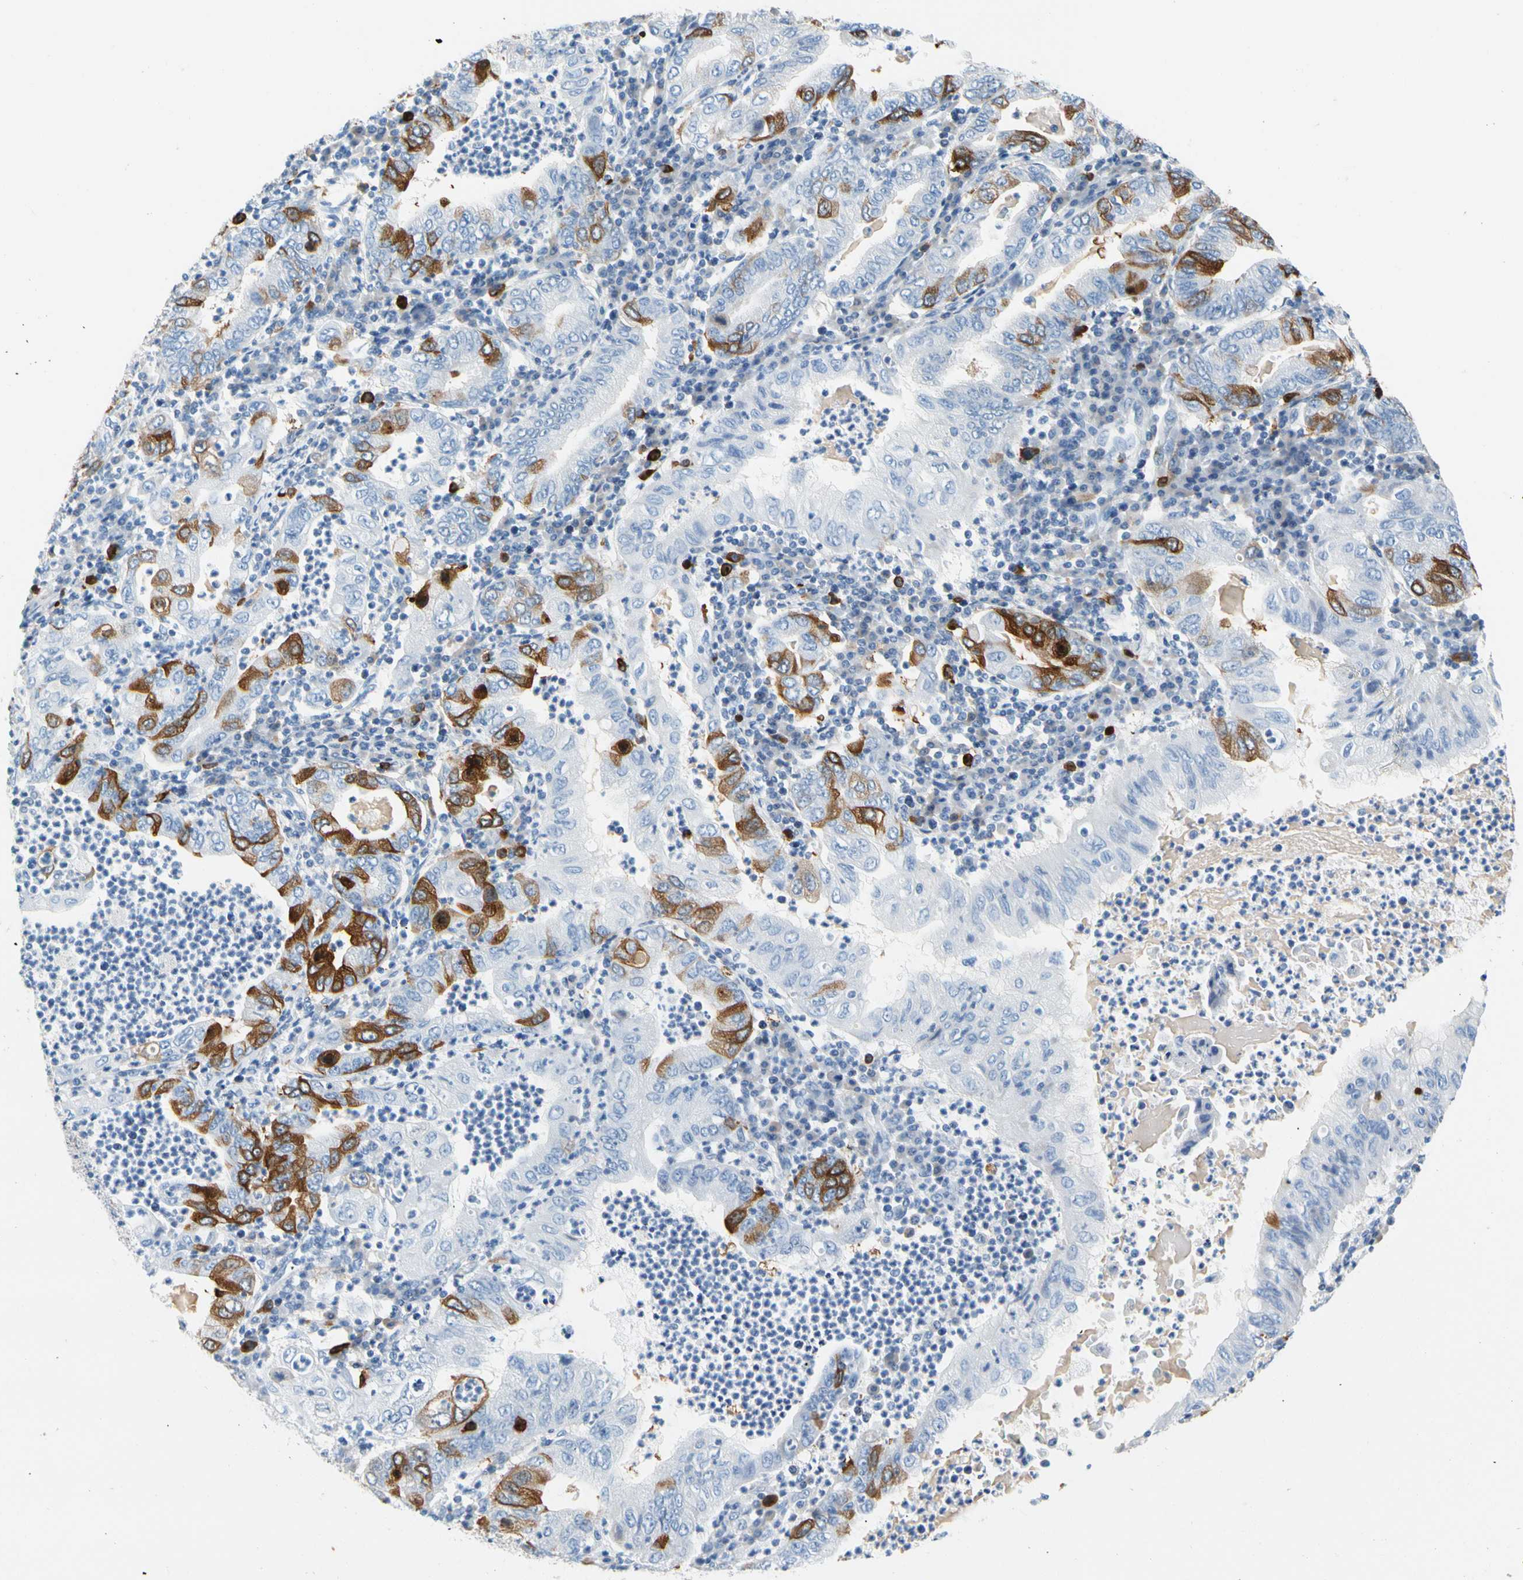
{"staining": {"intensity": "moderate", "quantity": "25%-75%", "location": "cytoplasmic/membranous"}, "tissue": "stomach cancer", "cell_type": "Tumor cells", "image_type": "cancer", "snomed": [{"axis": "morphology", "description": "Normal tissue, NOS"}, {"axis": "morphology", "description": "Adenocarcinoma, NOS"}, {"axis": "topography", "description": "Esophagus"}, {"axis": "topography", "description": "Stomach, upper"}, {"axis": "topography", "description": "Peripheral nerve tissue"}], "caption": "Adenocarcinoma (stomach) stained for a protein (brown) demonstrates moderate cytoplasmic/membranous positive expression in approximately 25%-75% of tumor cells.", "gene": "TACC3", "patient": {"sex": "male", "age": 62}}